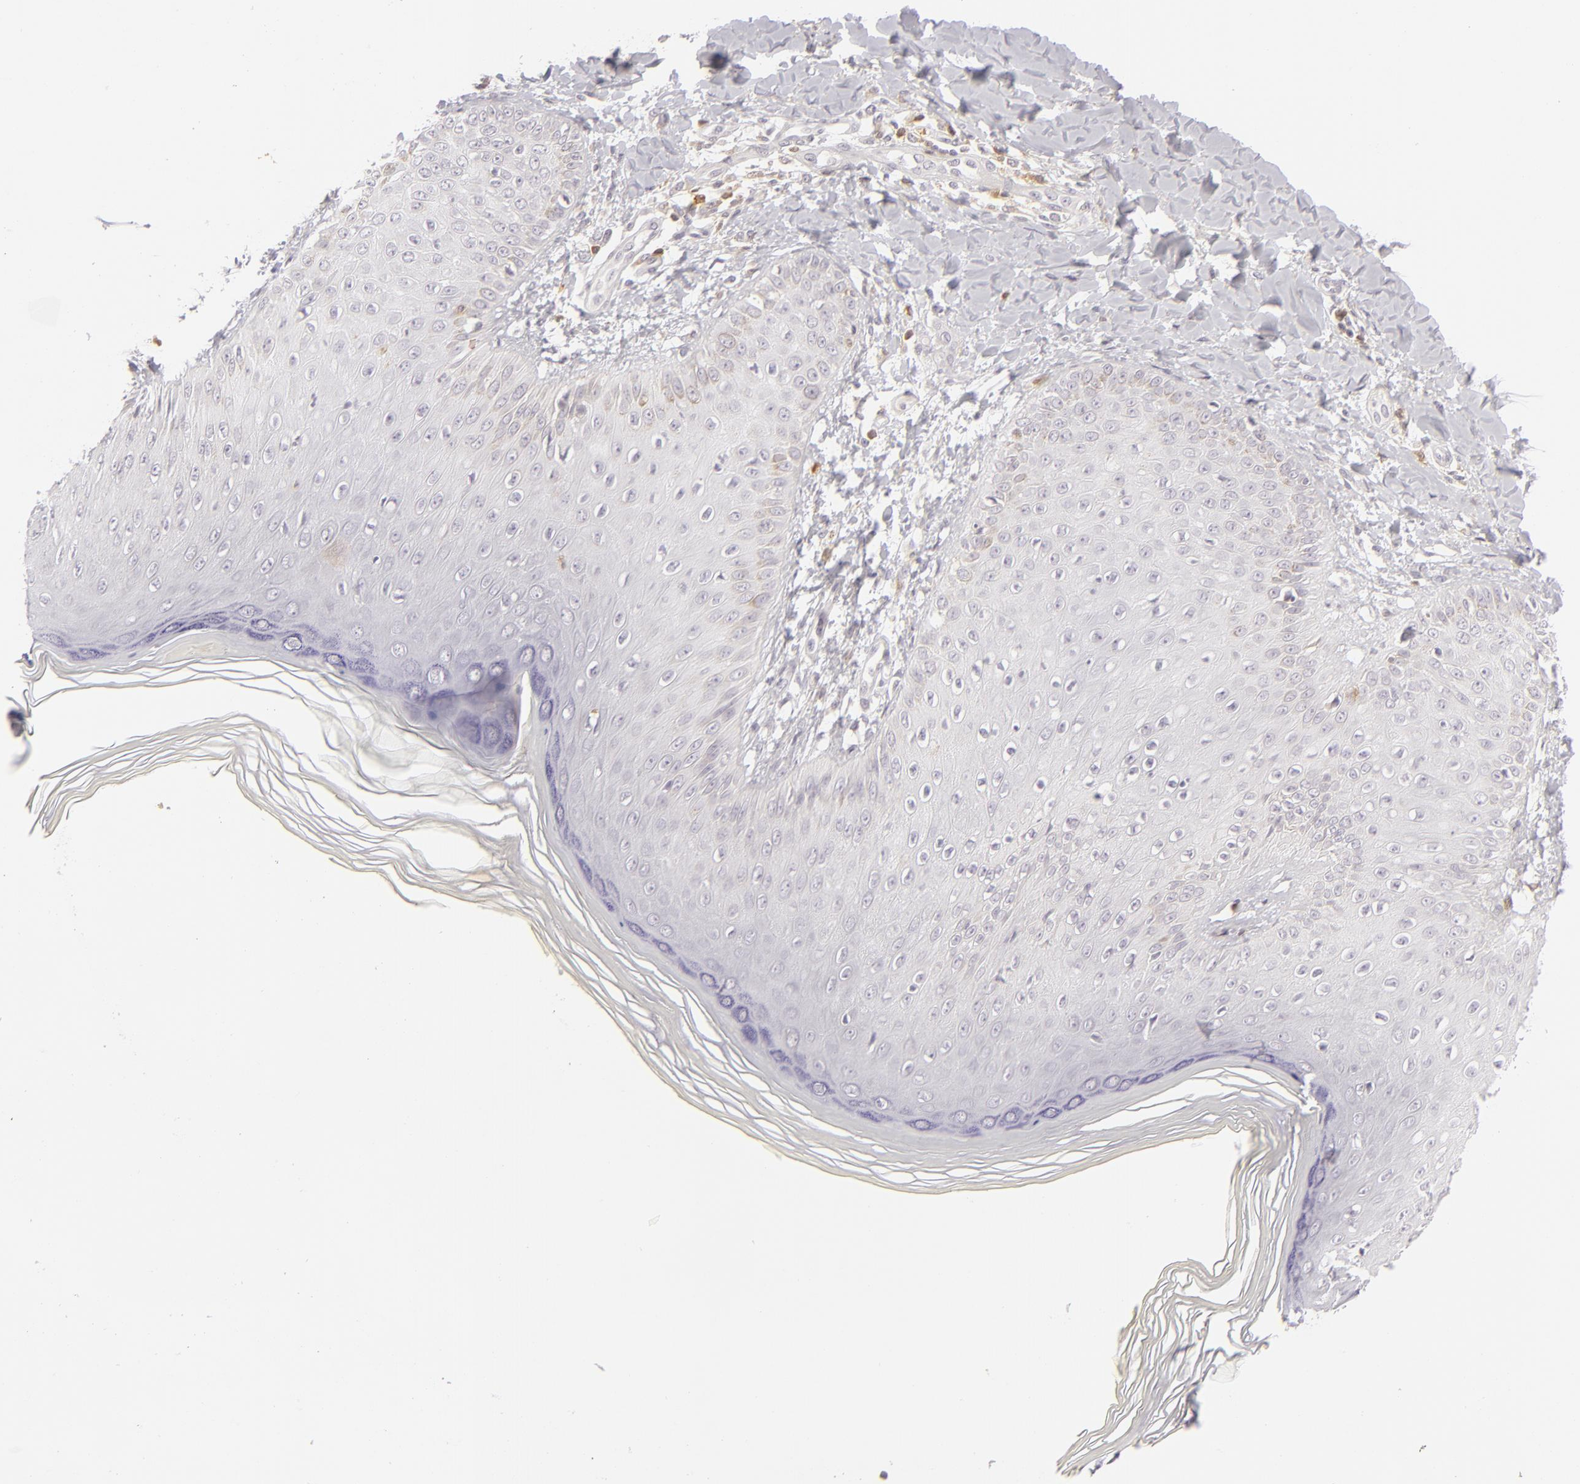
{"staining": {"intensity": "moderate", "quantity": "<25%", "location": "cytoplasmic/membranous"}, "tissue": "skin", "cell_type": "Epidermal cells", "image_type": "normal", "snomed": [{"axis": "morphology", "description": "Normal tissue, NOS"}, {"axis": "morphology", "description": "Inflammation, NOS"}, {"axis": "topography", "description": "Soft tissue"}, {"axis": "topography", "description": "Anal"}], "caption": "An IHC image of unremarkable tissue is shown. Protein staining in brown labels moderate cytoplasmic/membranous positivity in skin within epidermal cells.", "gene": "APOBEC3G", "patient": {"sex": "female", "age": 15}}